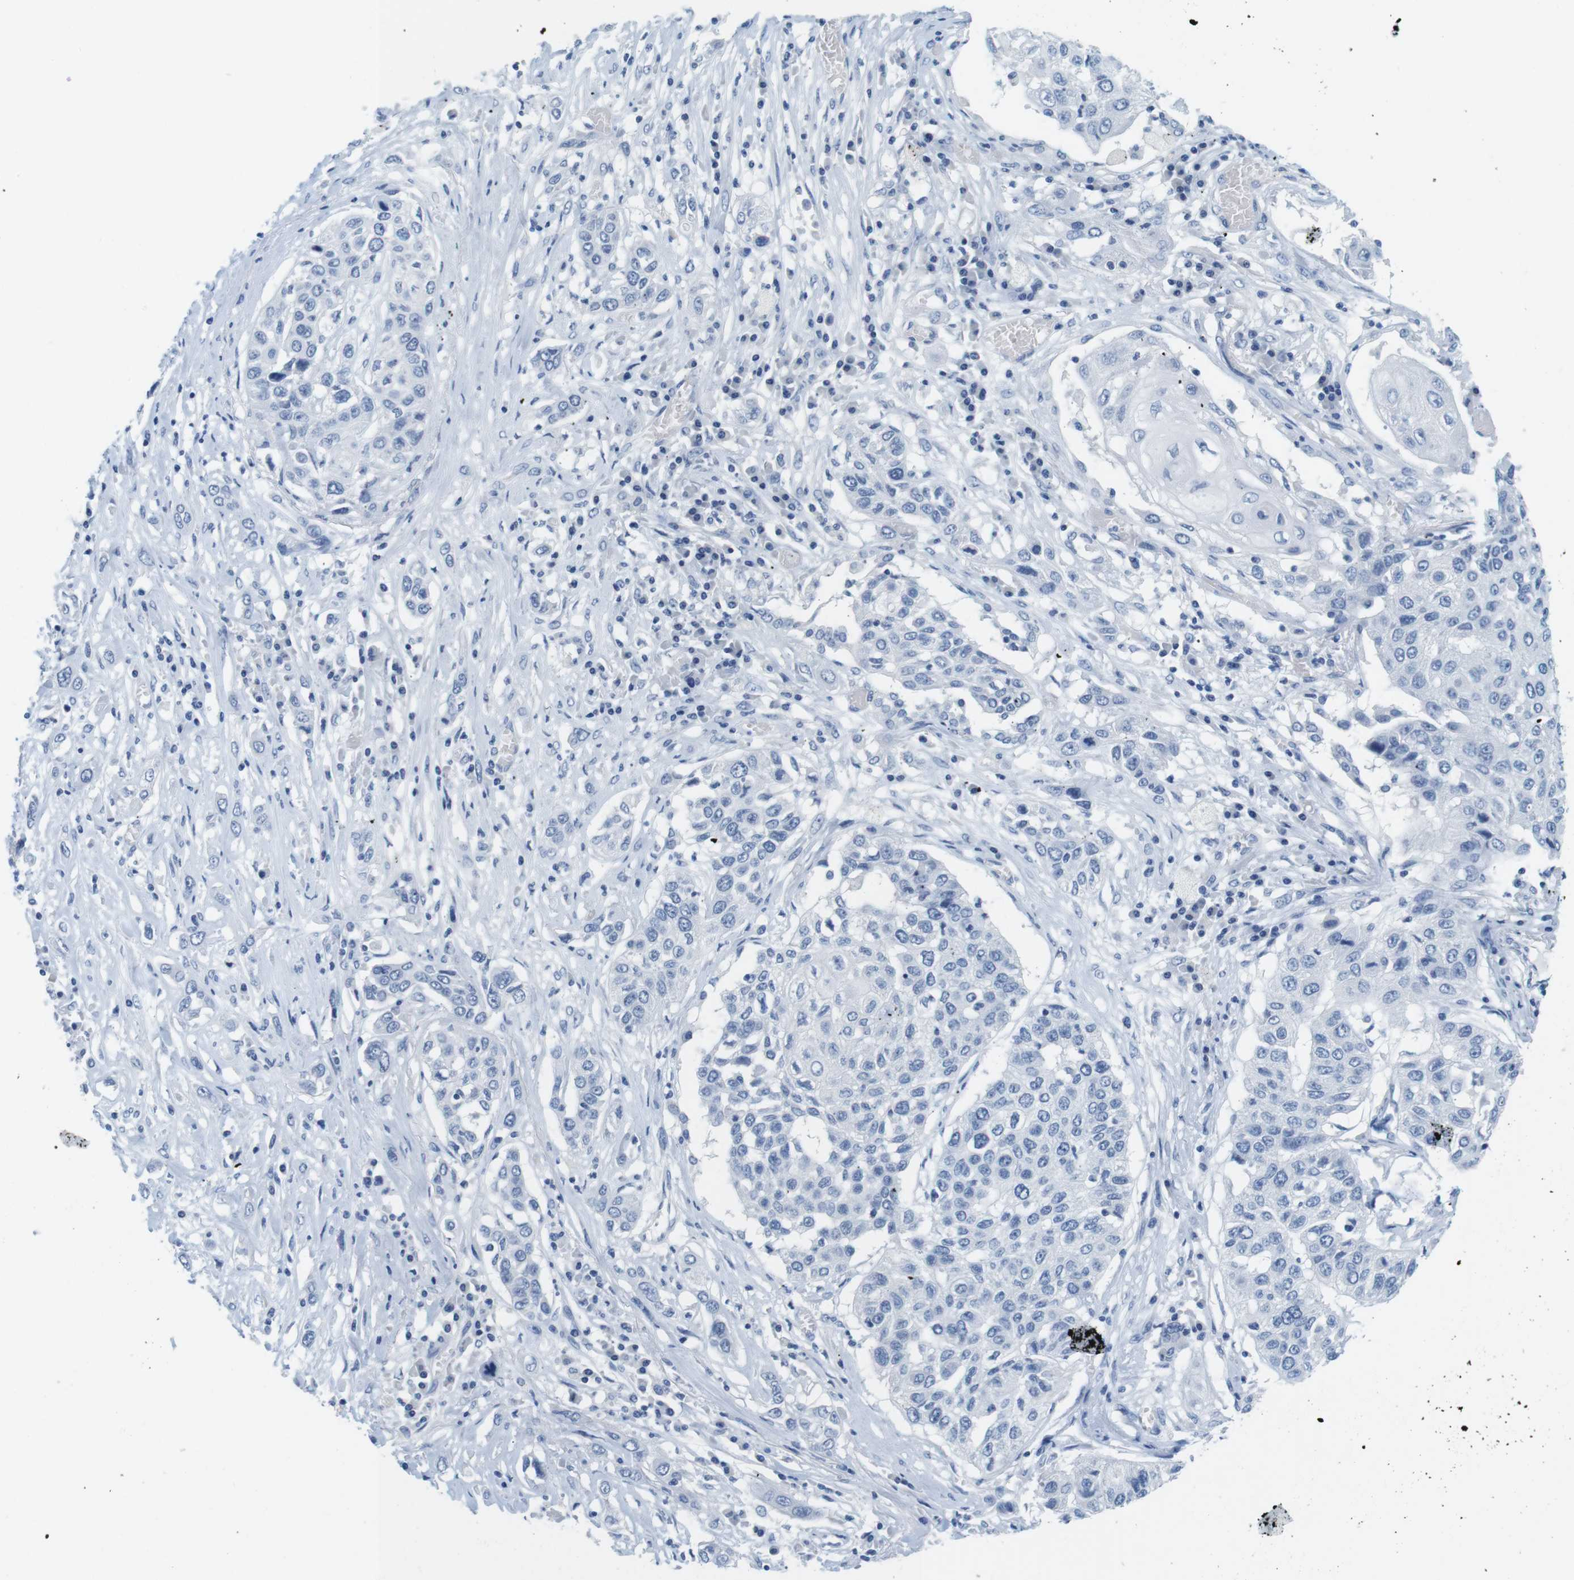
{"staining": {"intensity": "negative", "quantity": "none", "location": "none"}, "tissue": "lung cancer", "cell_type": "Tumor cells", "image_type": "cancer", "snomed": [{"axis": "morphology", "description": "Squamous cell carcinoma, NOS"}, {"axis": "topography", "description": "Lung"}], "caption": "High magnification brightfield microscopy of lung squamous cell carcinoma stained with DAB (3,3'-diaminobenzidine) (brown) and counterstained with hematoxylin (blue): tumor cells show no significant staining.", "gene": "CYP2C9", "patient": {"sex": "male", "age": 71}}